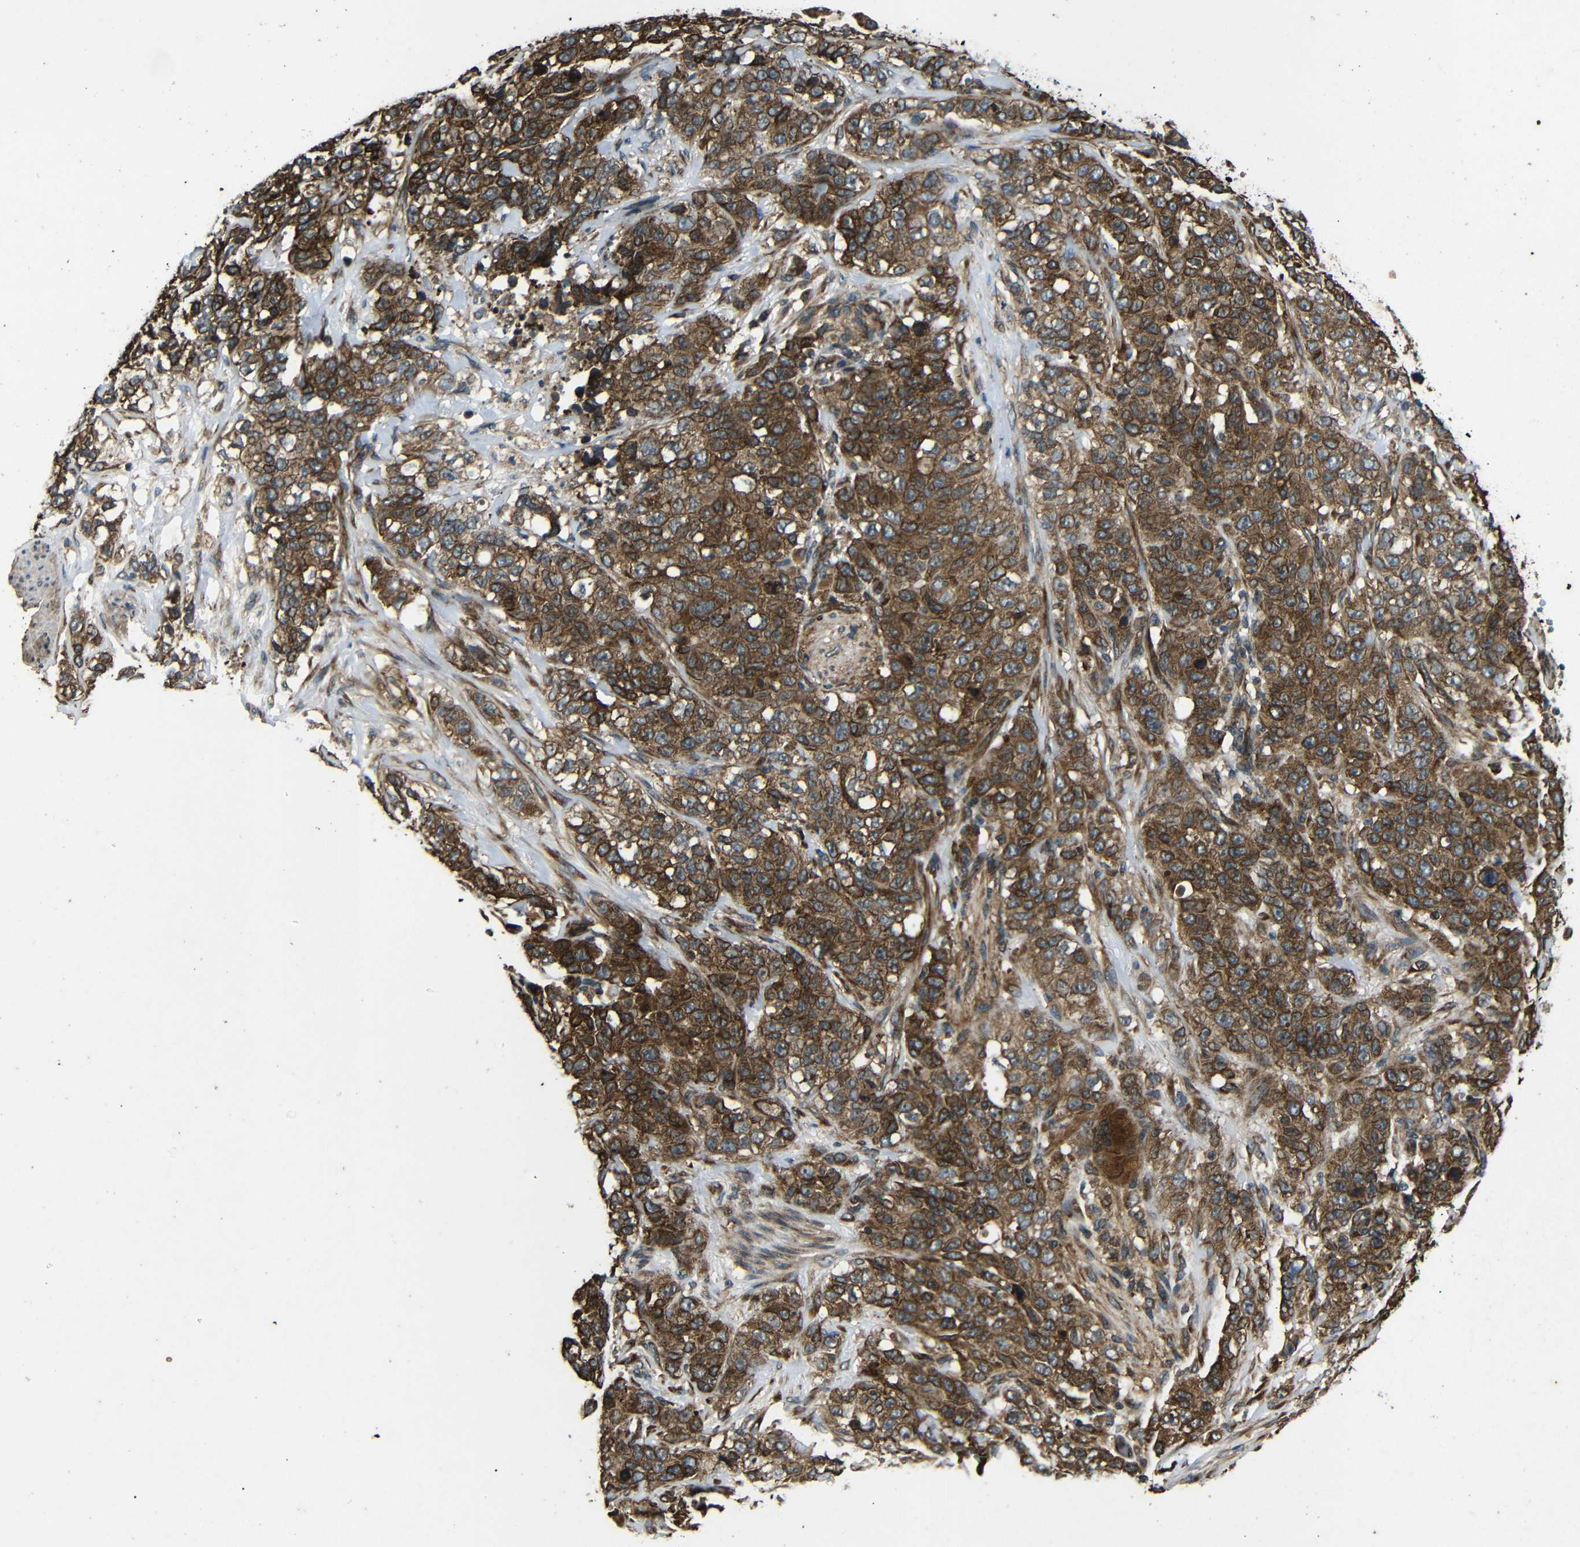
{"staining": {"intensity": "strong", "quantity": ">75%", "location": "cytoplasmic/membranous"}, "tissue": "stomach cancer", "cell_type": "Tumor cells", "image_type": "cancer", "snomed": [{"axis": "morphology", "description": "Adenocarcinoma, NOS"}, {"axis": "topography", "description": "Stomach"}], "caption": "Brown immunohistochemical staining in adenocarcinoma (stomach) exhibits strong cytoplasmic/membranous expression in about >75% of tumor cells.", "gene": "TRPC1", "patient": {"sex": "male", "age": 48}}